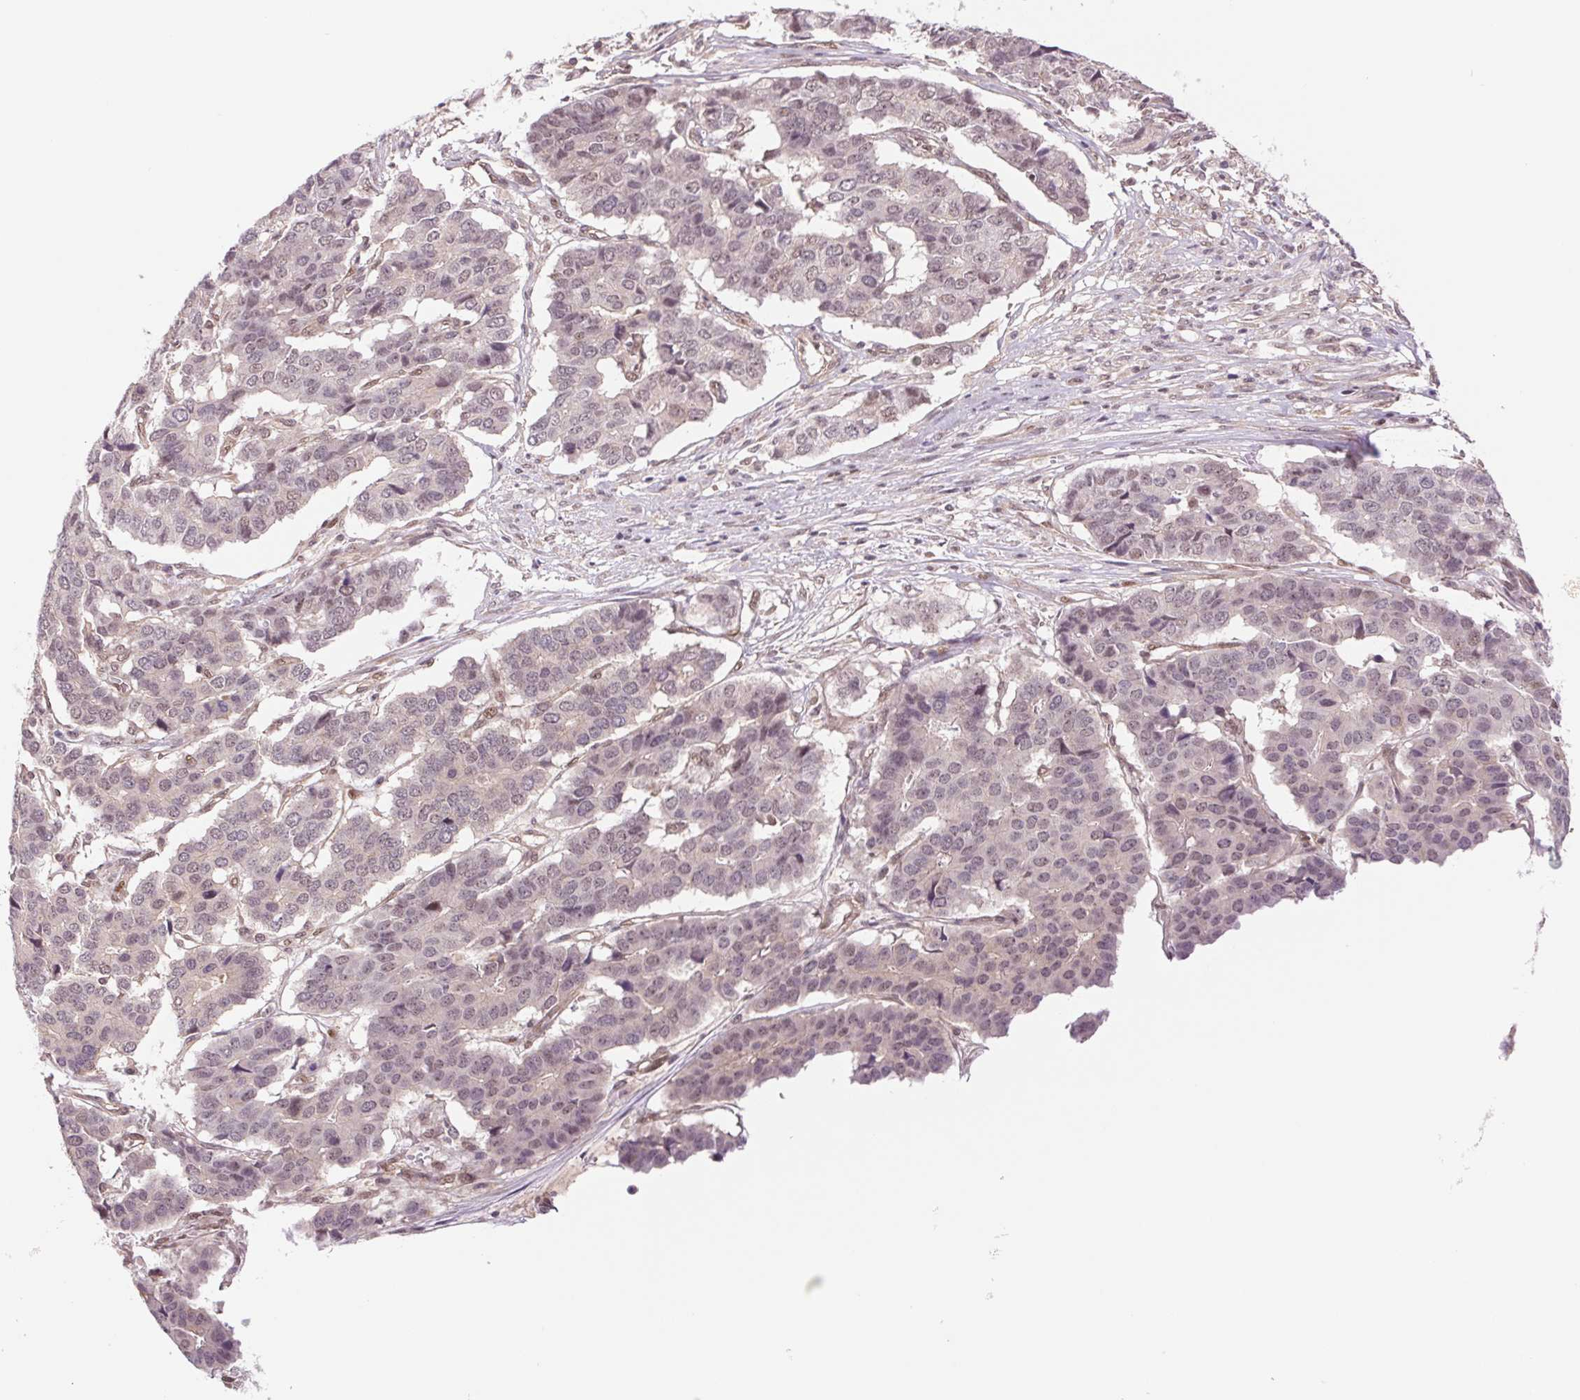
{"staining": {"intensity": "weak", "quantity": "25%-75%", "location": "nuclear"}, "tissue": "pancreatic cancer", "cell_type": "Tumor cells", "image_type": "cancer", "snomed": [{"axis": "morphology", "description": "Adenocarcinoma, NOS"}, {"axis": "topography", "description": "Pancreas"}], "caption": "IHC of adenocarcinoma (pancreatic) shows low levels of weak nuclear staining in about 25%-75% of tumor cells.", "gene": "CWC25", "patient": {"sex": "male", "age": 50}}